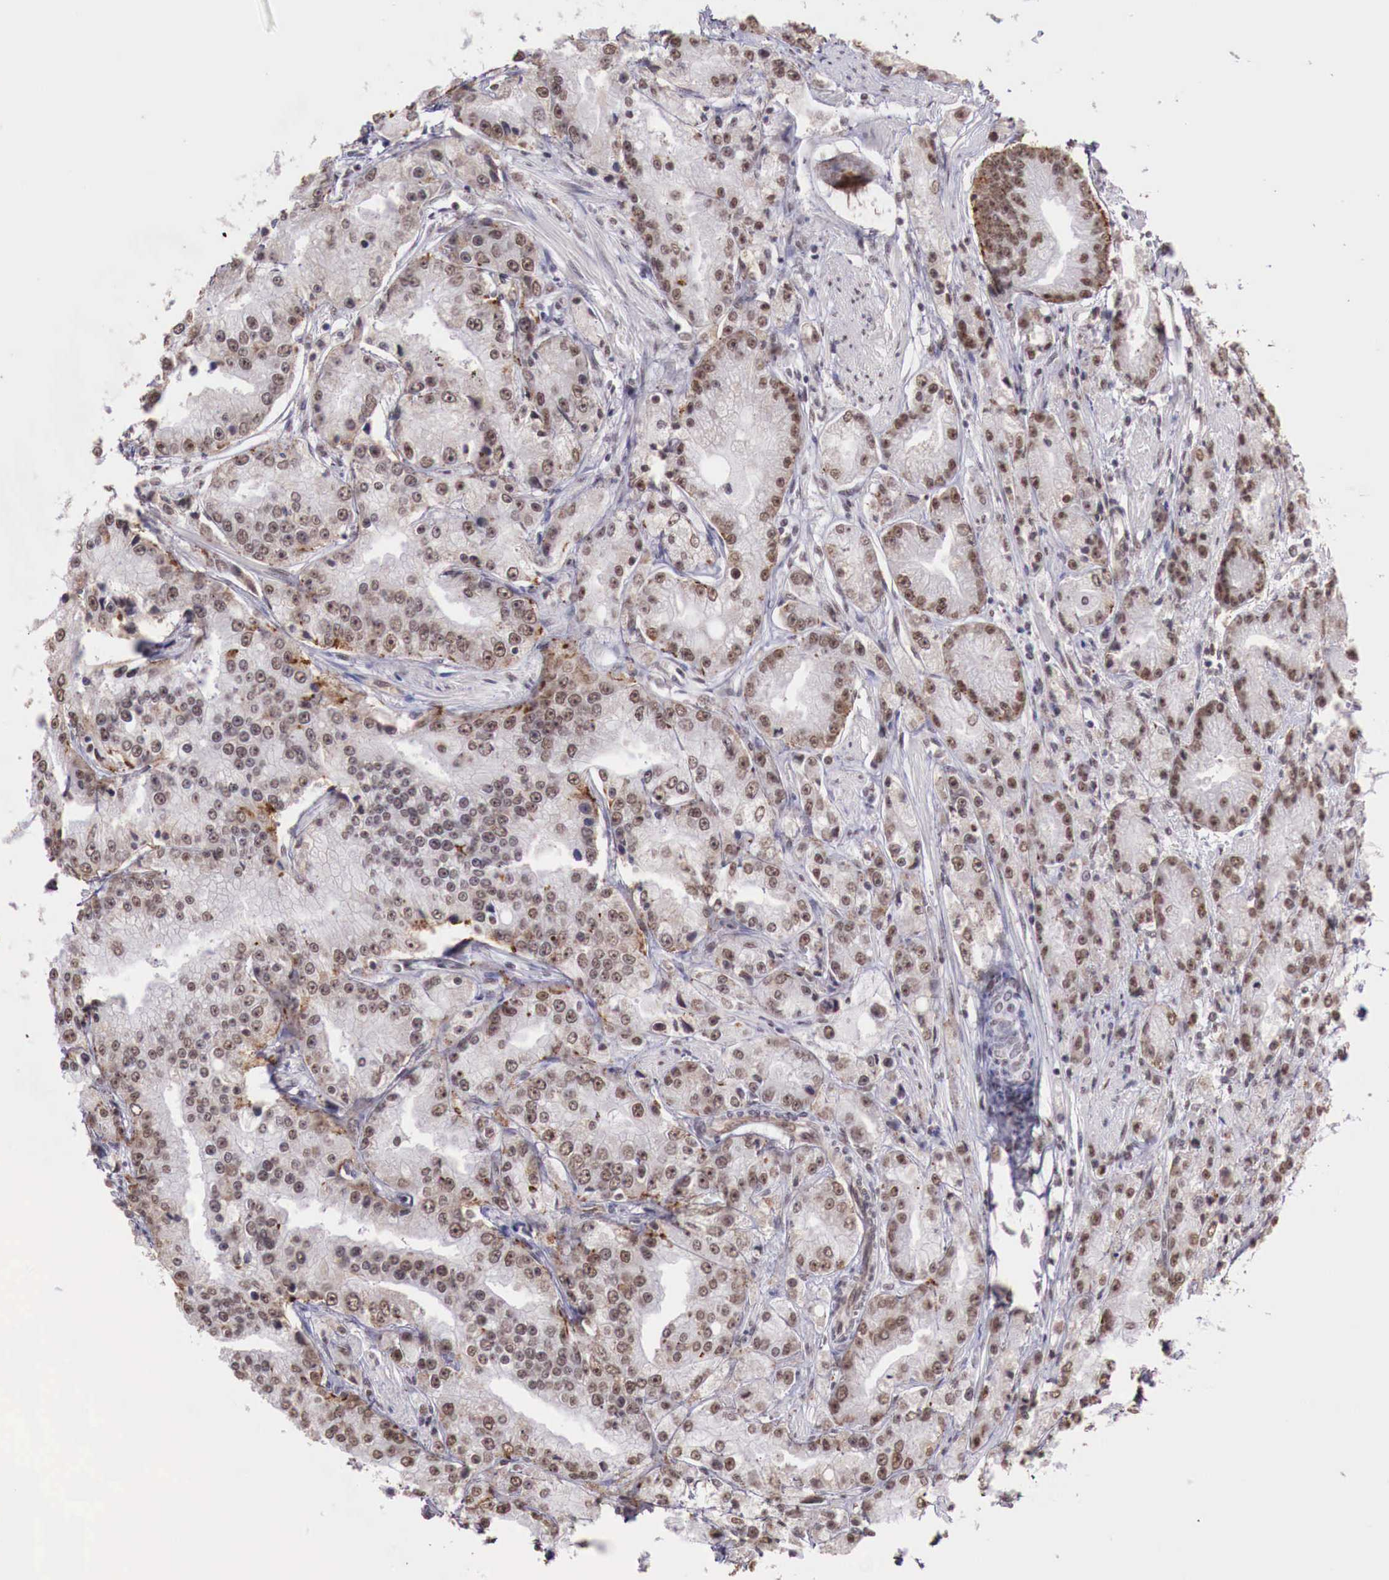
{"staining": {"intensity": "weak", "quantity": ">75%", "location": "nuclear"}, "tissue": "prostate cancer", "cell_type": "Tumor cells", "image_type": "cancer", "snomed": [{"axis": "morphology", "description": "Adenocarcinoma, Medium grade"}, {"axis": "topography", "description": "Prostate"}], "caption": "An immunohistochemistry (IHC) micrograph of tumor tissue is shown. Protein staining in brown highlights weak nuclear positivity in prostate cancer within tumor cells. The protein is stained brown, and the nuclei are stained in blue (DAB (3,3'-diaminobenzidine) IHC with brightfield microscopy, high magnification).", "gene": "FOXP2", "patient": {"sex": "male", "age": 72}}